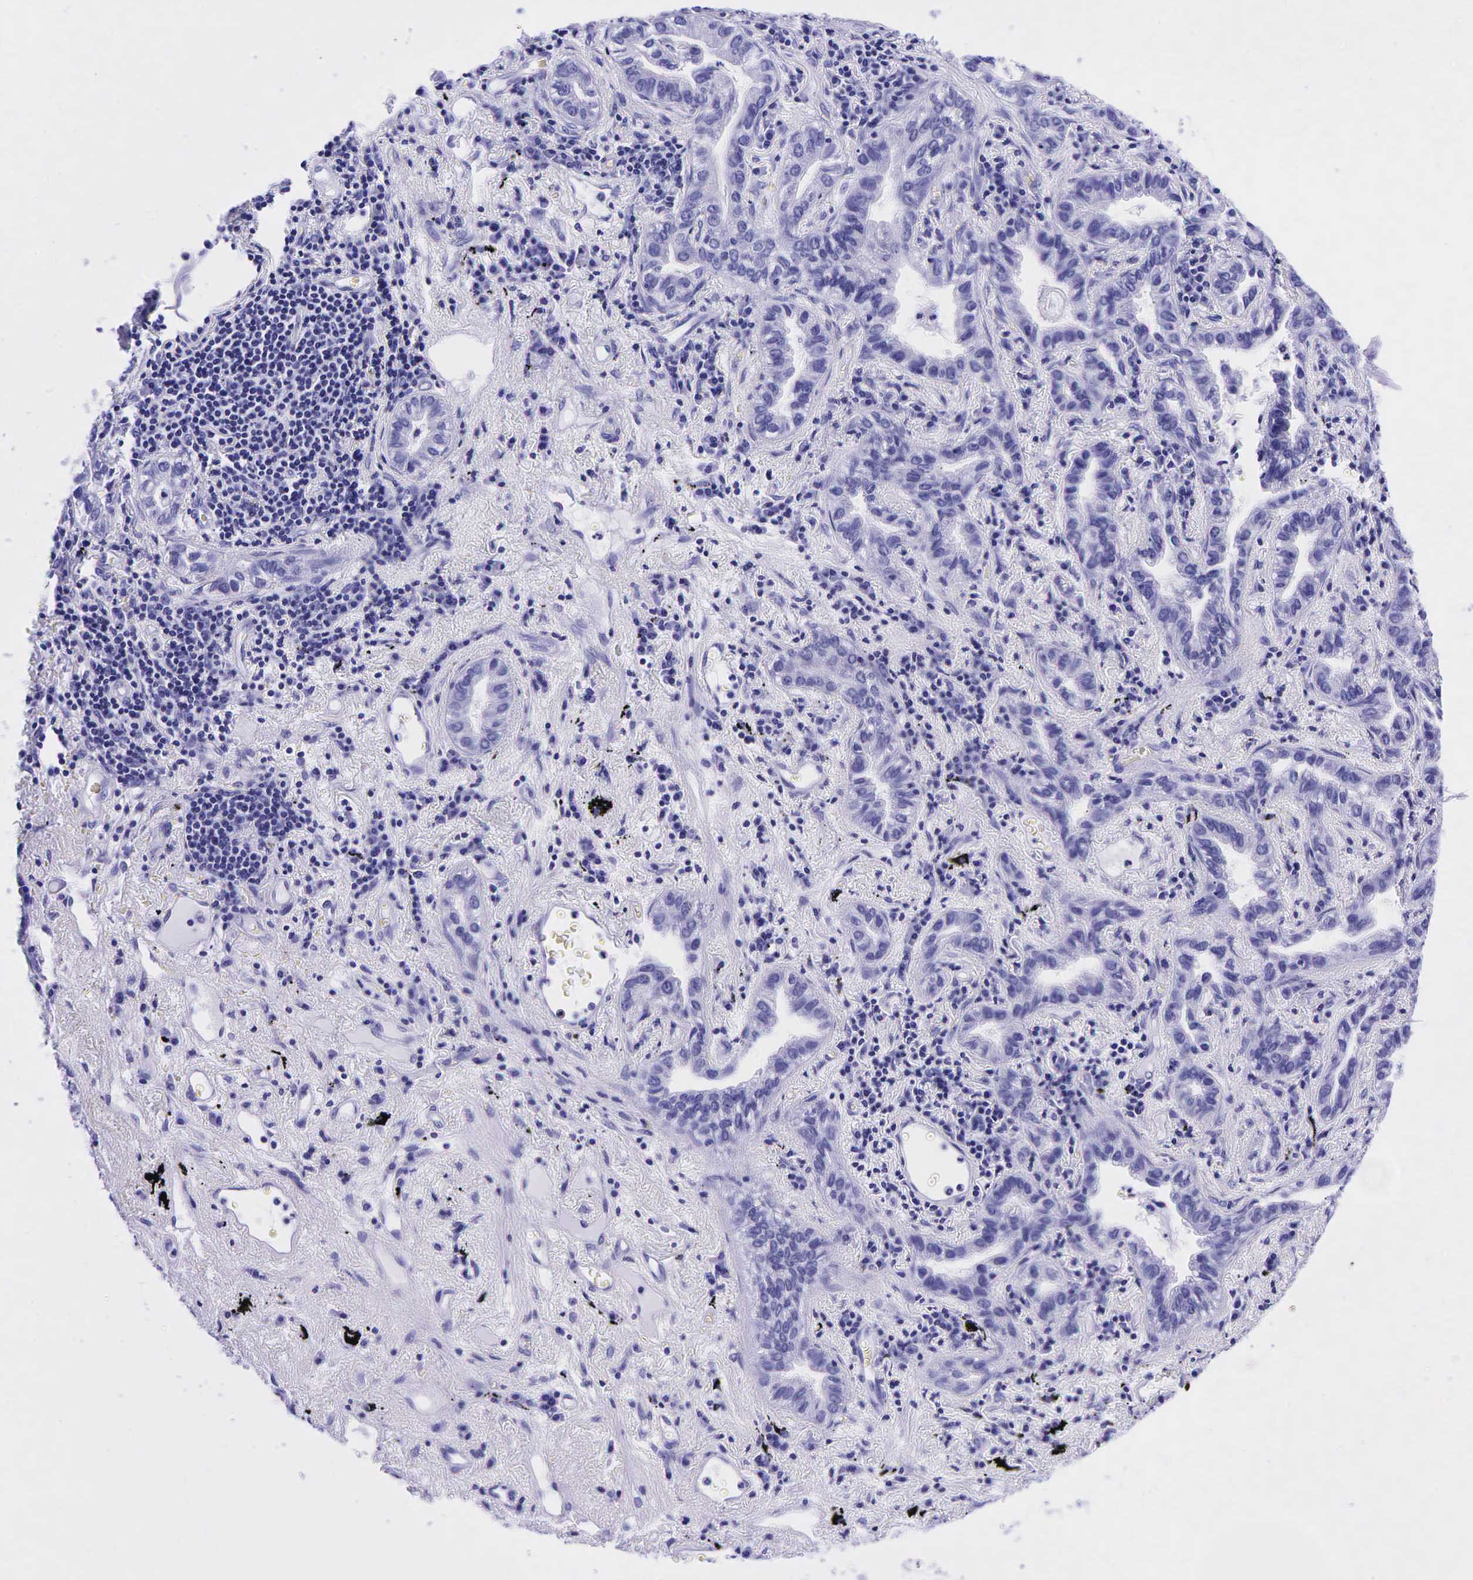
{"staining": {"intensity": "negative", "quantity": "none", "location": "none"}, "tissue": "lung cancer", "cell_type": "Tumor cells", "image_type": "cancer", "snomed": [{"axis": "morphology", "description": "Adenocarcinoma, NOS"}, {"axis": "topography", "description": "Lung"}], "caption": "Lung cancer was stained to show a protein in brown. There is no significant expression in tumor cells. (DAB (3,3'-diaminobenzidine) immunohistochemistry, high magnification).", "gene": "GAST", "patient": {"sex": "female", "age": 50}}